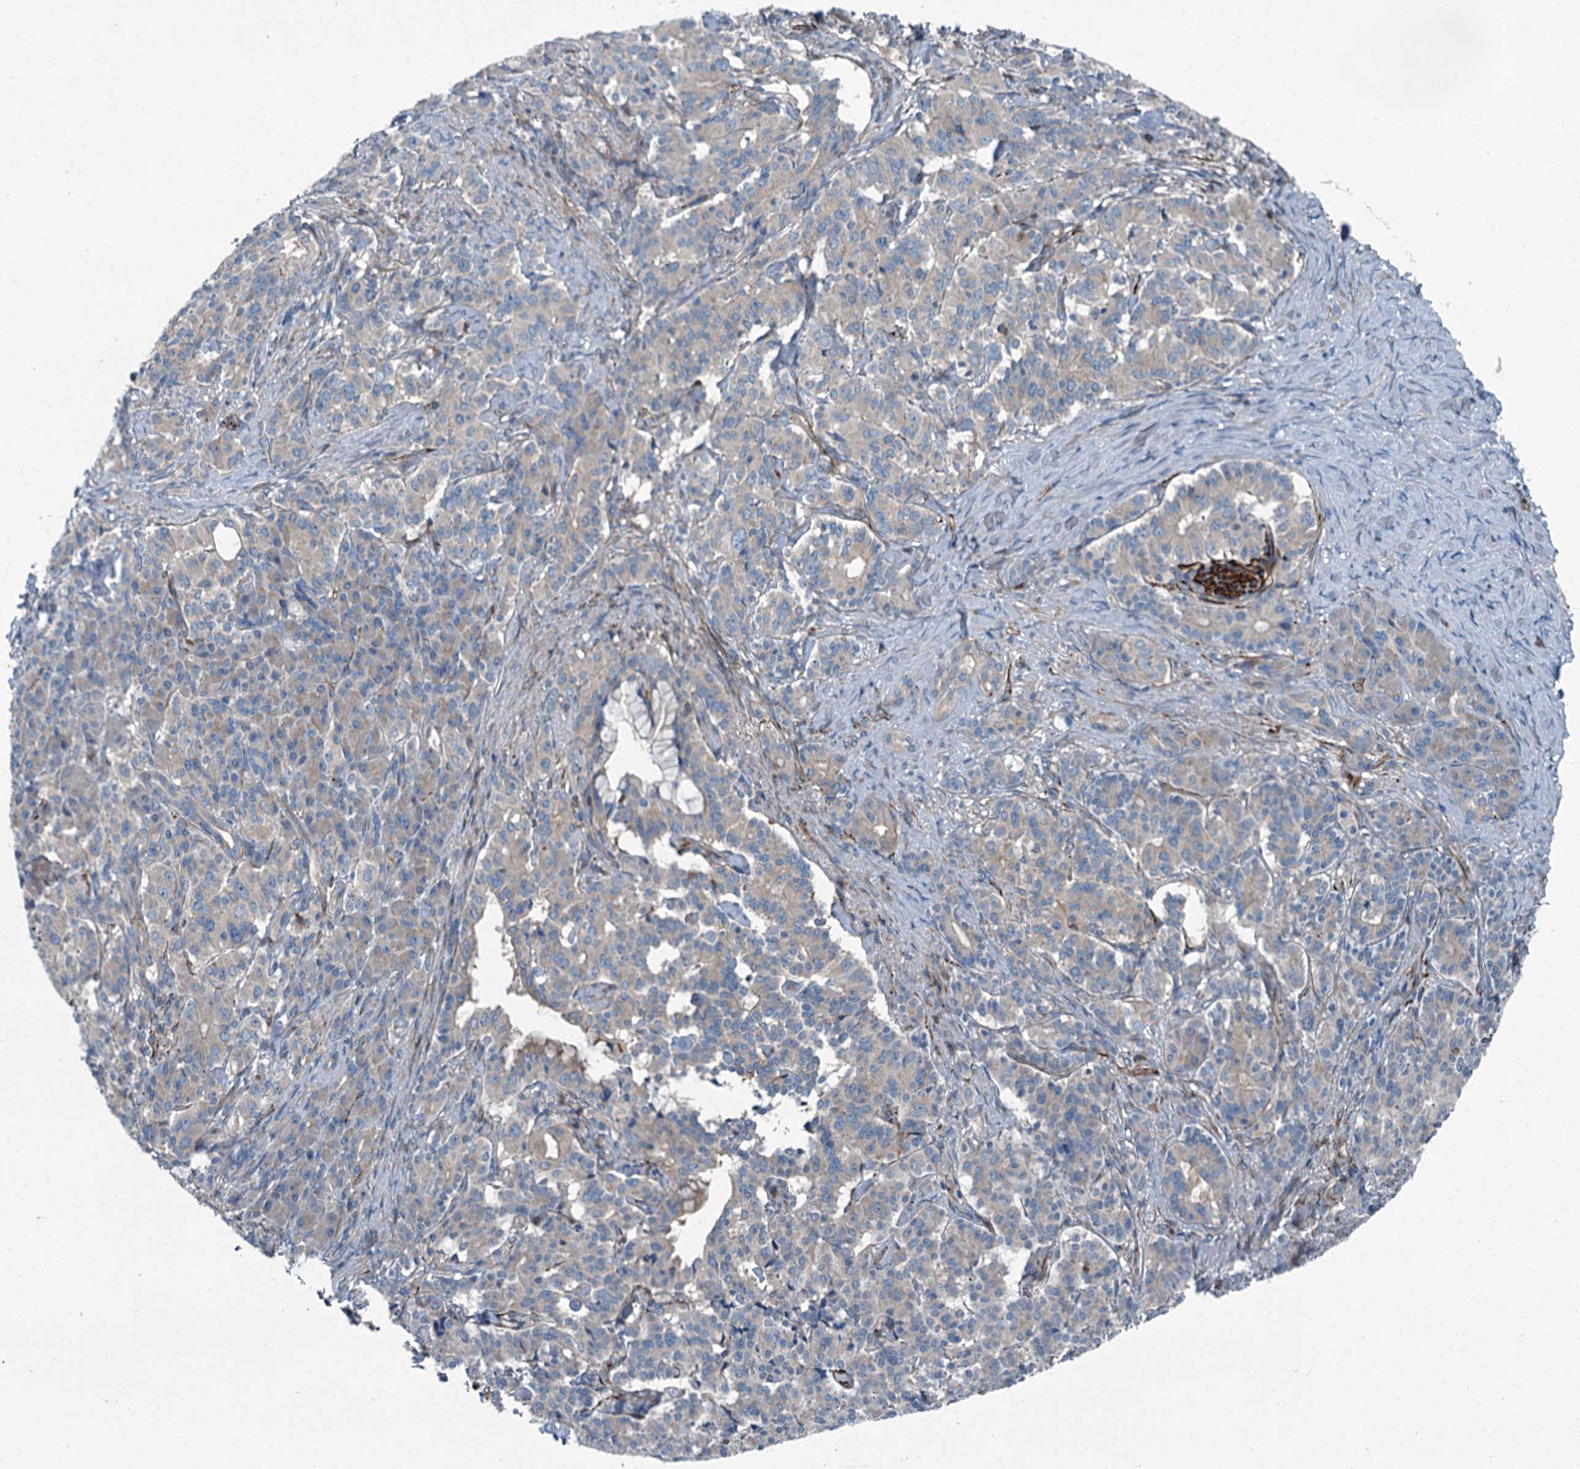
{"staining": {"intensity": "weak", "quantity": "25%-75%", "location": "cytoplasmic/membranous"}, "tissue": "pancreatic cancer", "cell_type": "Tumor cells", "image_type": "cancer", "snomed": [{"axis": "morphology", "description": "Adenocarcinoma, NOS"}, {"axis": "topography", "description": "Pancreas"}], "caption": "Pancreatic adenocarcinoma stained with DAB immunohistochemistry displays low levels of weak cytoplasmic/membranous expression in about 25%-75% of tumor cells.", "gene": "AXL", "patient": {"sex": "female", "age": 74}}